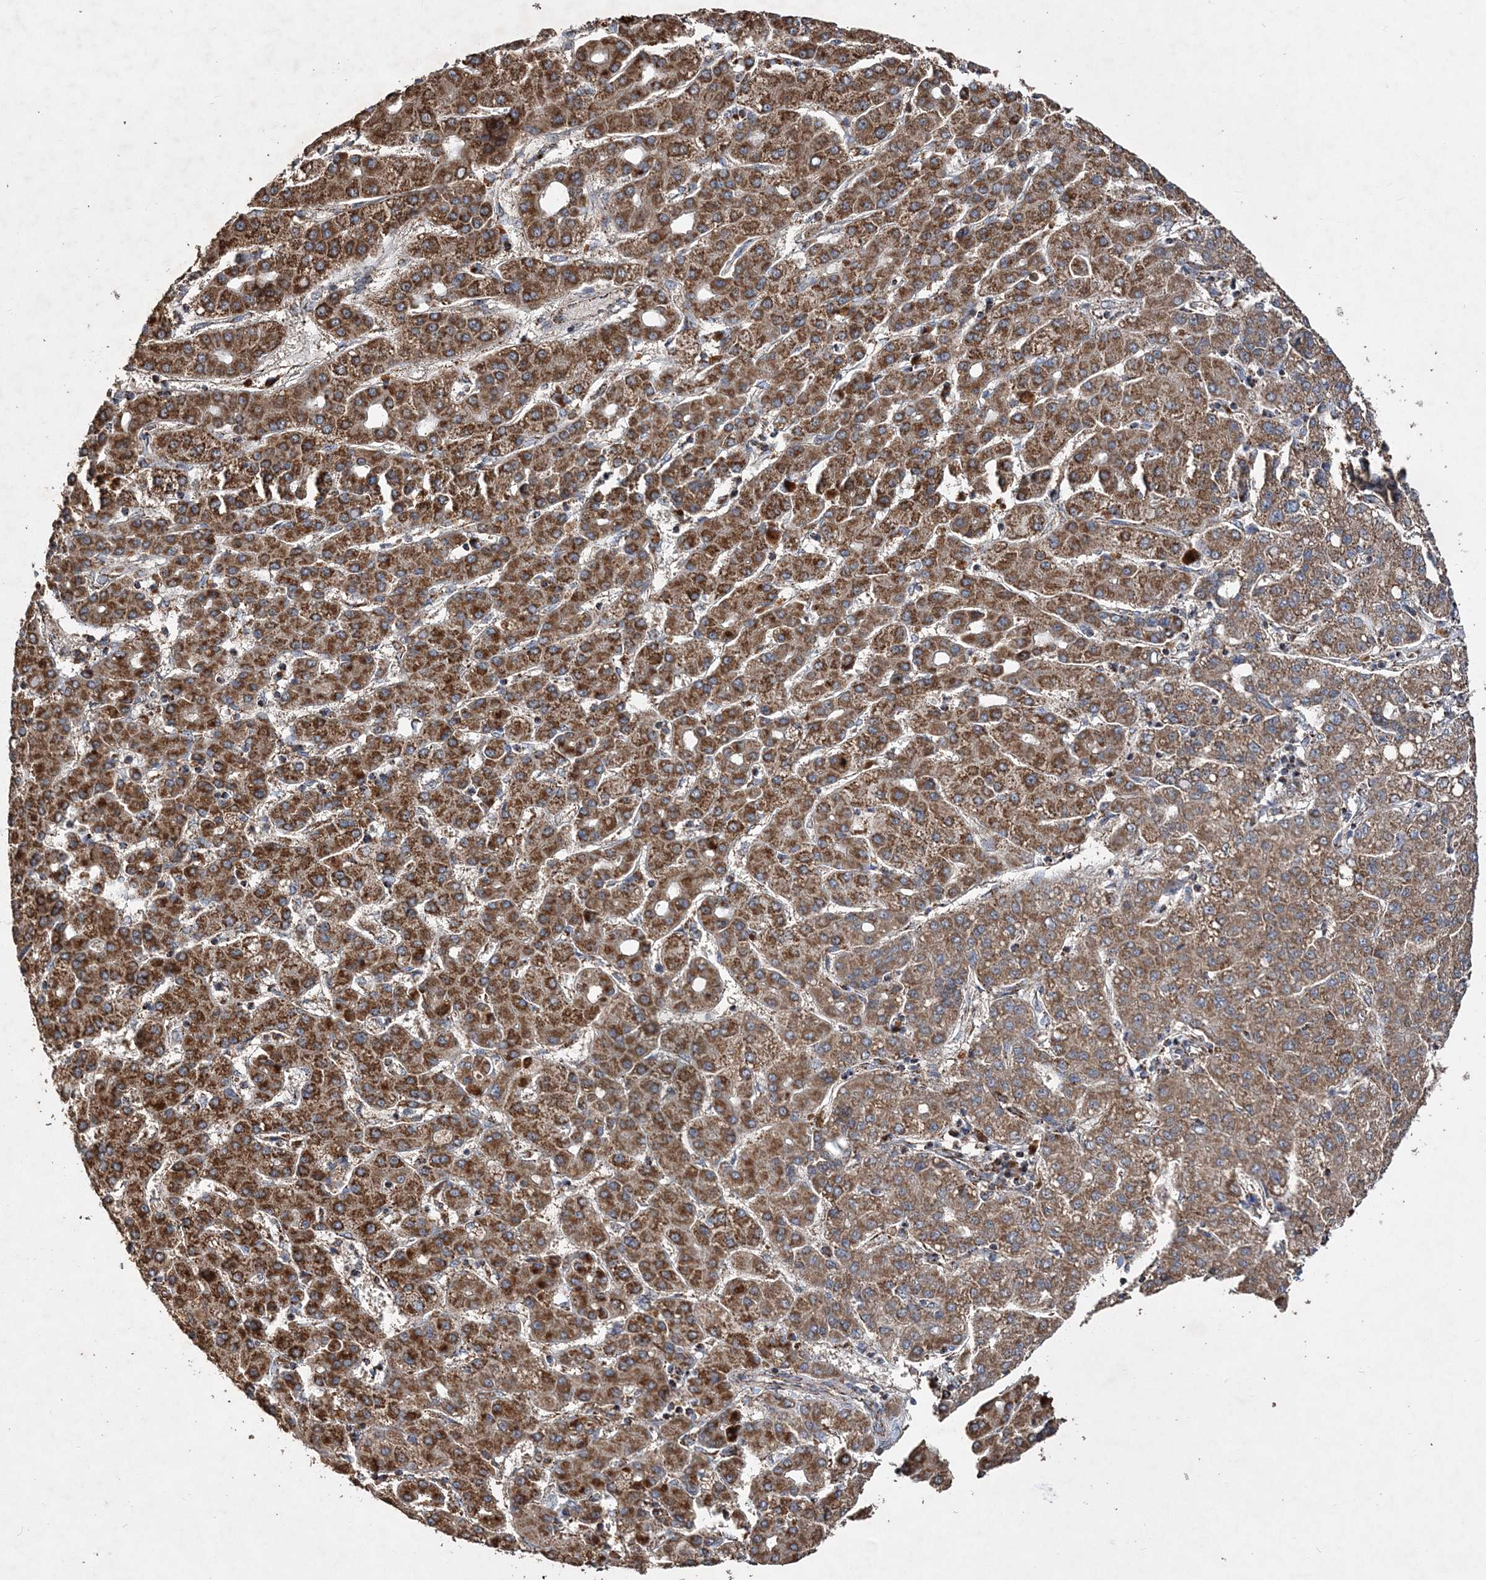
{"staining": {"intensity": "strong", "quantity": ">75%", "location": "cytoplasmic/membranous"}, "tissue": "liver cancer", "cell_type": "Tumor cells", "image_type": "cancer", "snomed": [{"axis": "morphology", "description": "Carcinoma, Hepatocellular, NOS"}, {"axis": "topography", "description": "Liver"}], "caption": "DAB (3,3'-diaminobenzidine) immunohistochemical staining of human liver cancer exhibits strong cytoplasmic/membranous protein expression in about >75% of tumor cells.", "gene": "POC5", "patient": {"sex": "male", "age": 65}}